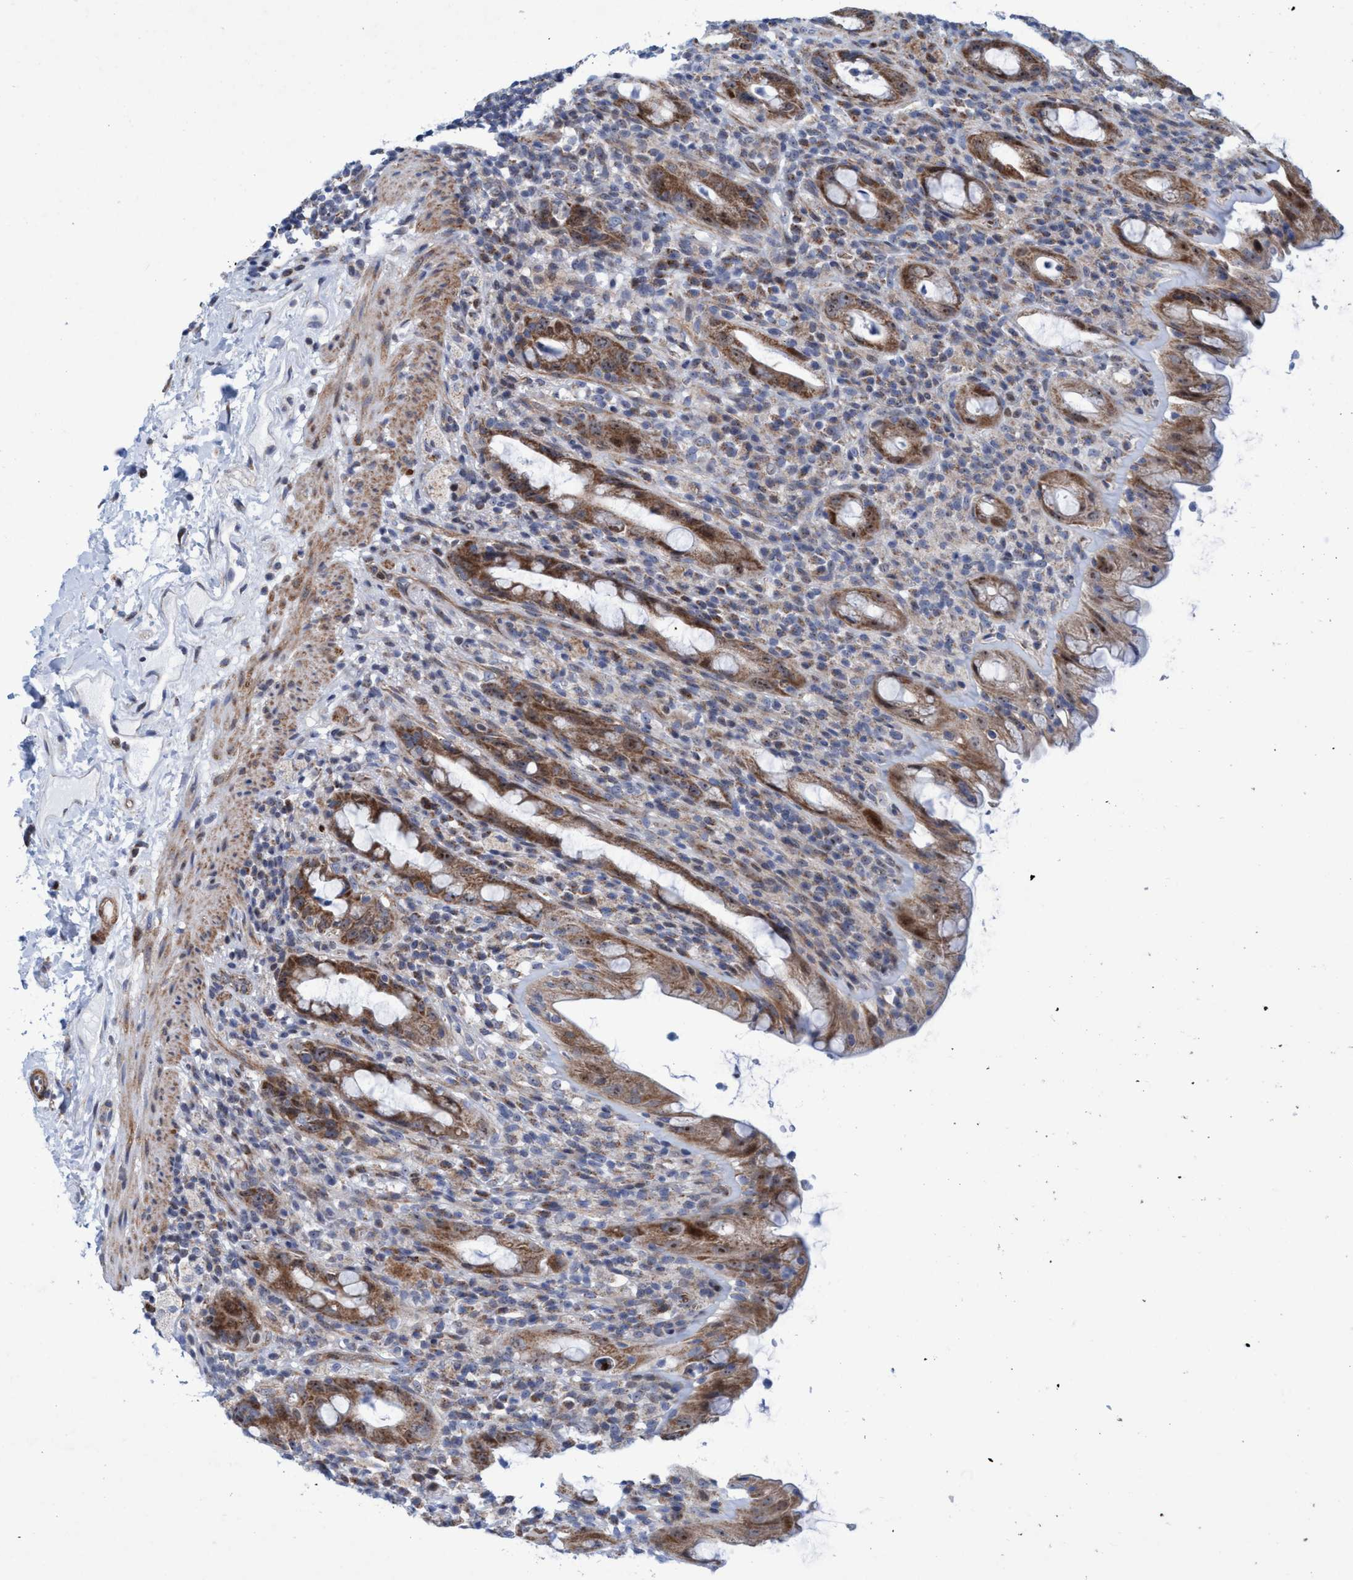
{"staining": {"intensity": "moderate", "quantity": ">75%", "location": "cytoplasmic/membranous"}, "tissue": "rectum", "cell_type": "Glandular cells", "image_type": "normal", "snomed": [{"axis": "morphology", "description": "Normal tissue, NOS"}, {"axis": "topography", "description": "Rectum"}], "caption": "IHC staining of benign rectum, which exhibits medium levels of moderate cytoplasmic/membranous staining in approximately >75% of glandular cells indicating moderate cytoplasmic/membranous protein staining. The staining was performed using DAB (brown) for protein detection and nuclei were counterstained in hematoxylin (blue).", "gene": "POLR1F", "patient": {"sex": "male", "age": 44}}